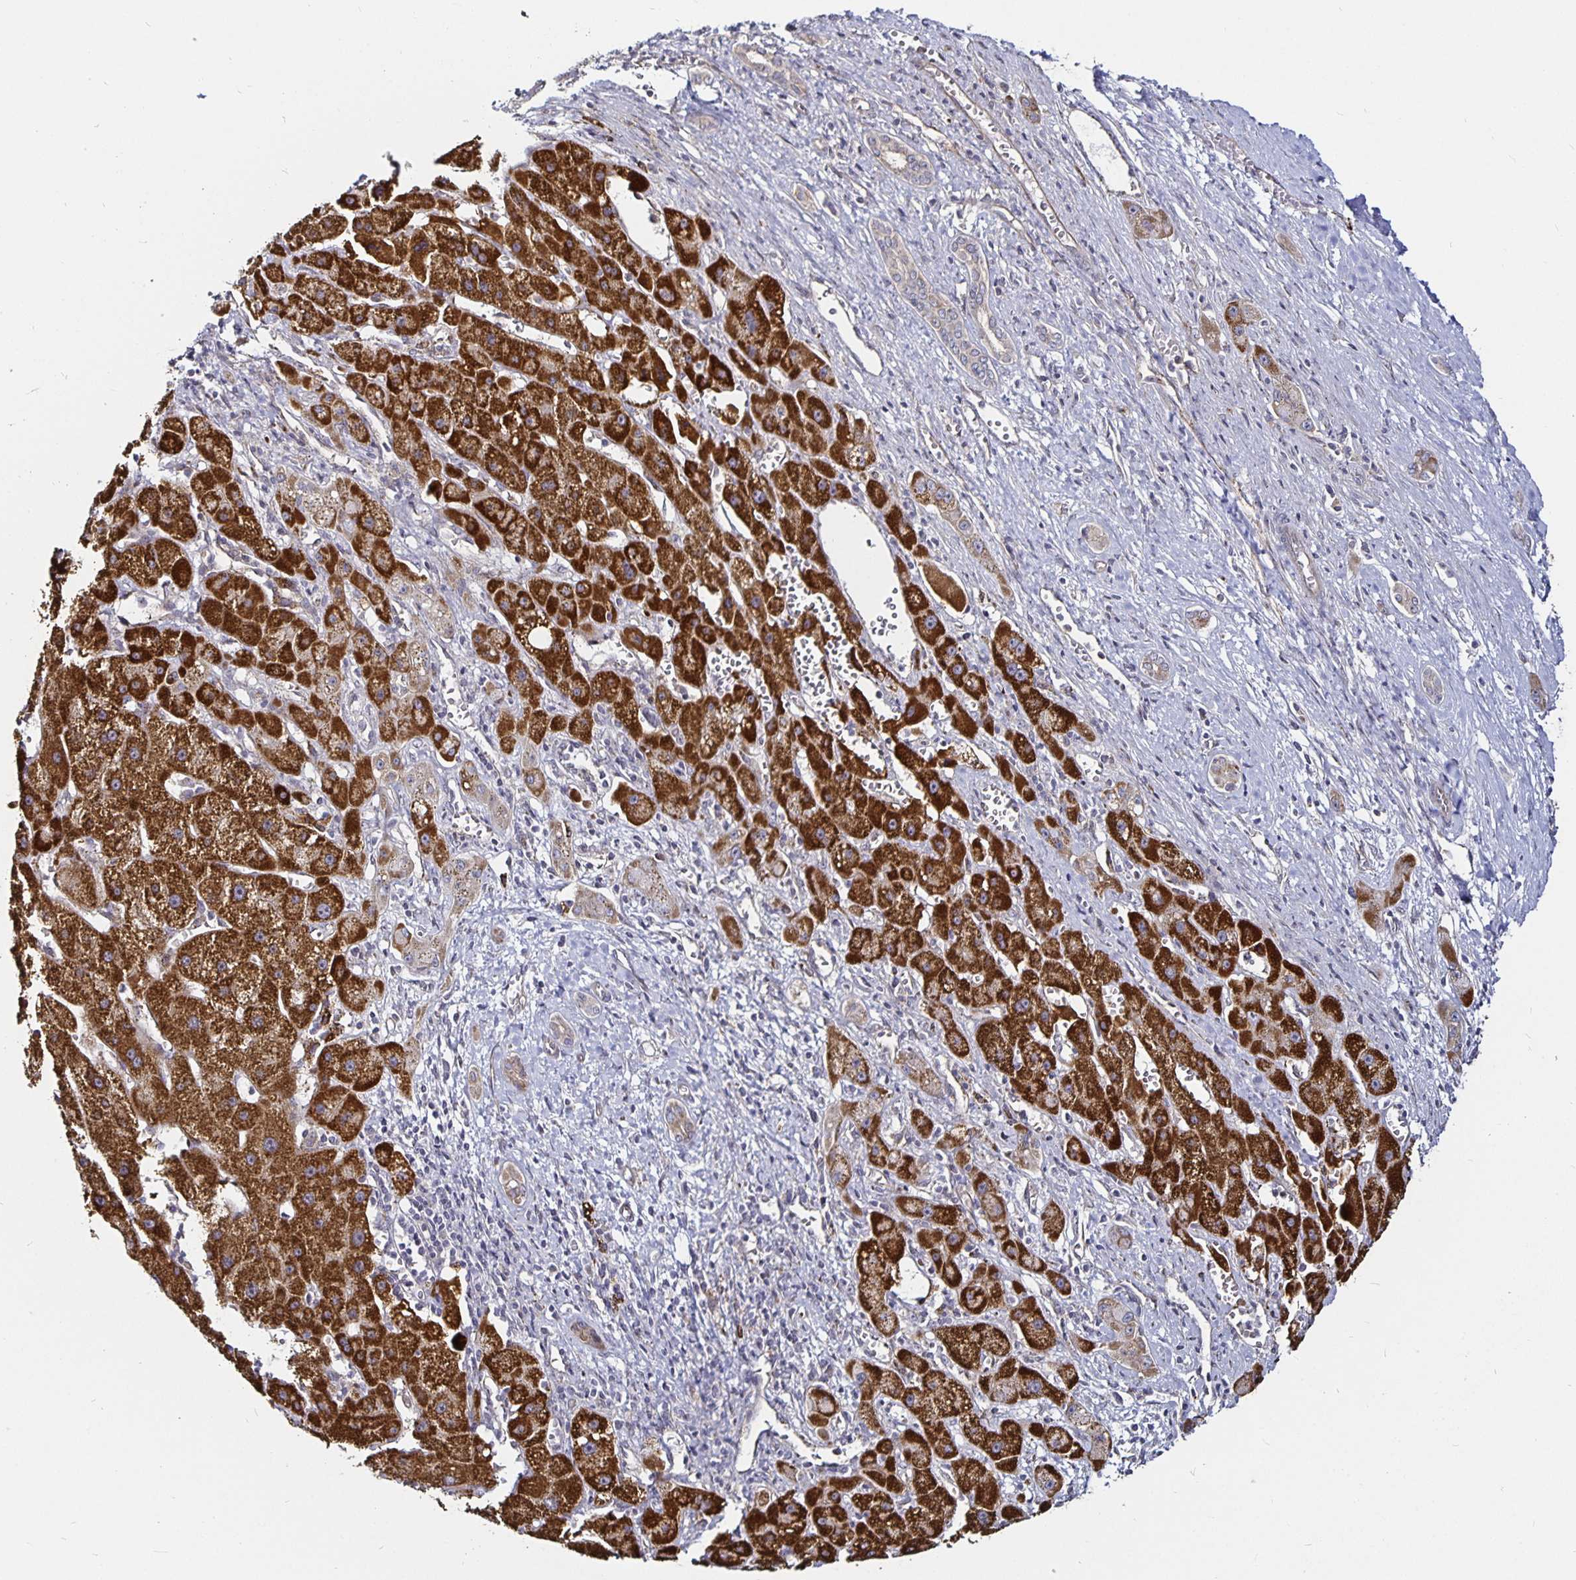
{"staining": {"intensity": "strong", "quantity": ">75%", "location": "cytoplasmic/membranous"}, "tissue": "liver cancer", "cell_type": "Tumor cells", "image_type": "cancer", "snomed": [{"axis": "morphology", "description": "Carcinoma, Hepatocellular, NOS"}, {"axis": "topography", "description": "Liver"}], "caption": "Tumor cells exhibit high levels of strong cytoplasmic/membranous positivity in about >75% of cells in liver cancer (hepatocellular carcinoma).", "gene": "CYP27A1", "patient": {"sex": "female", "age": 82}}